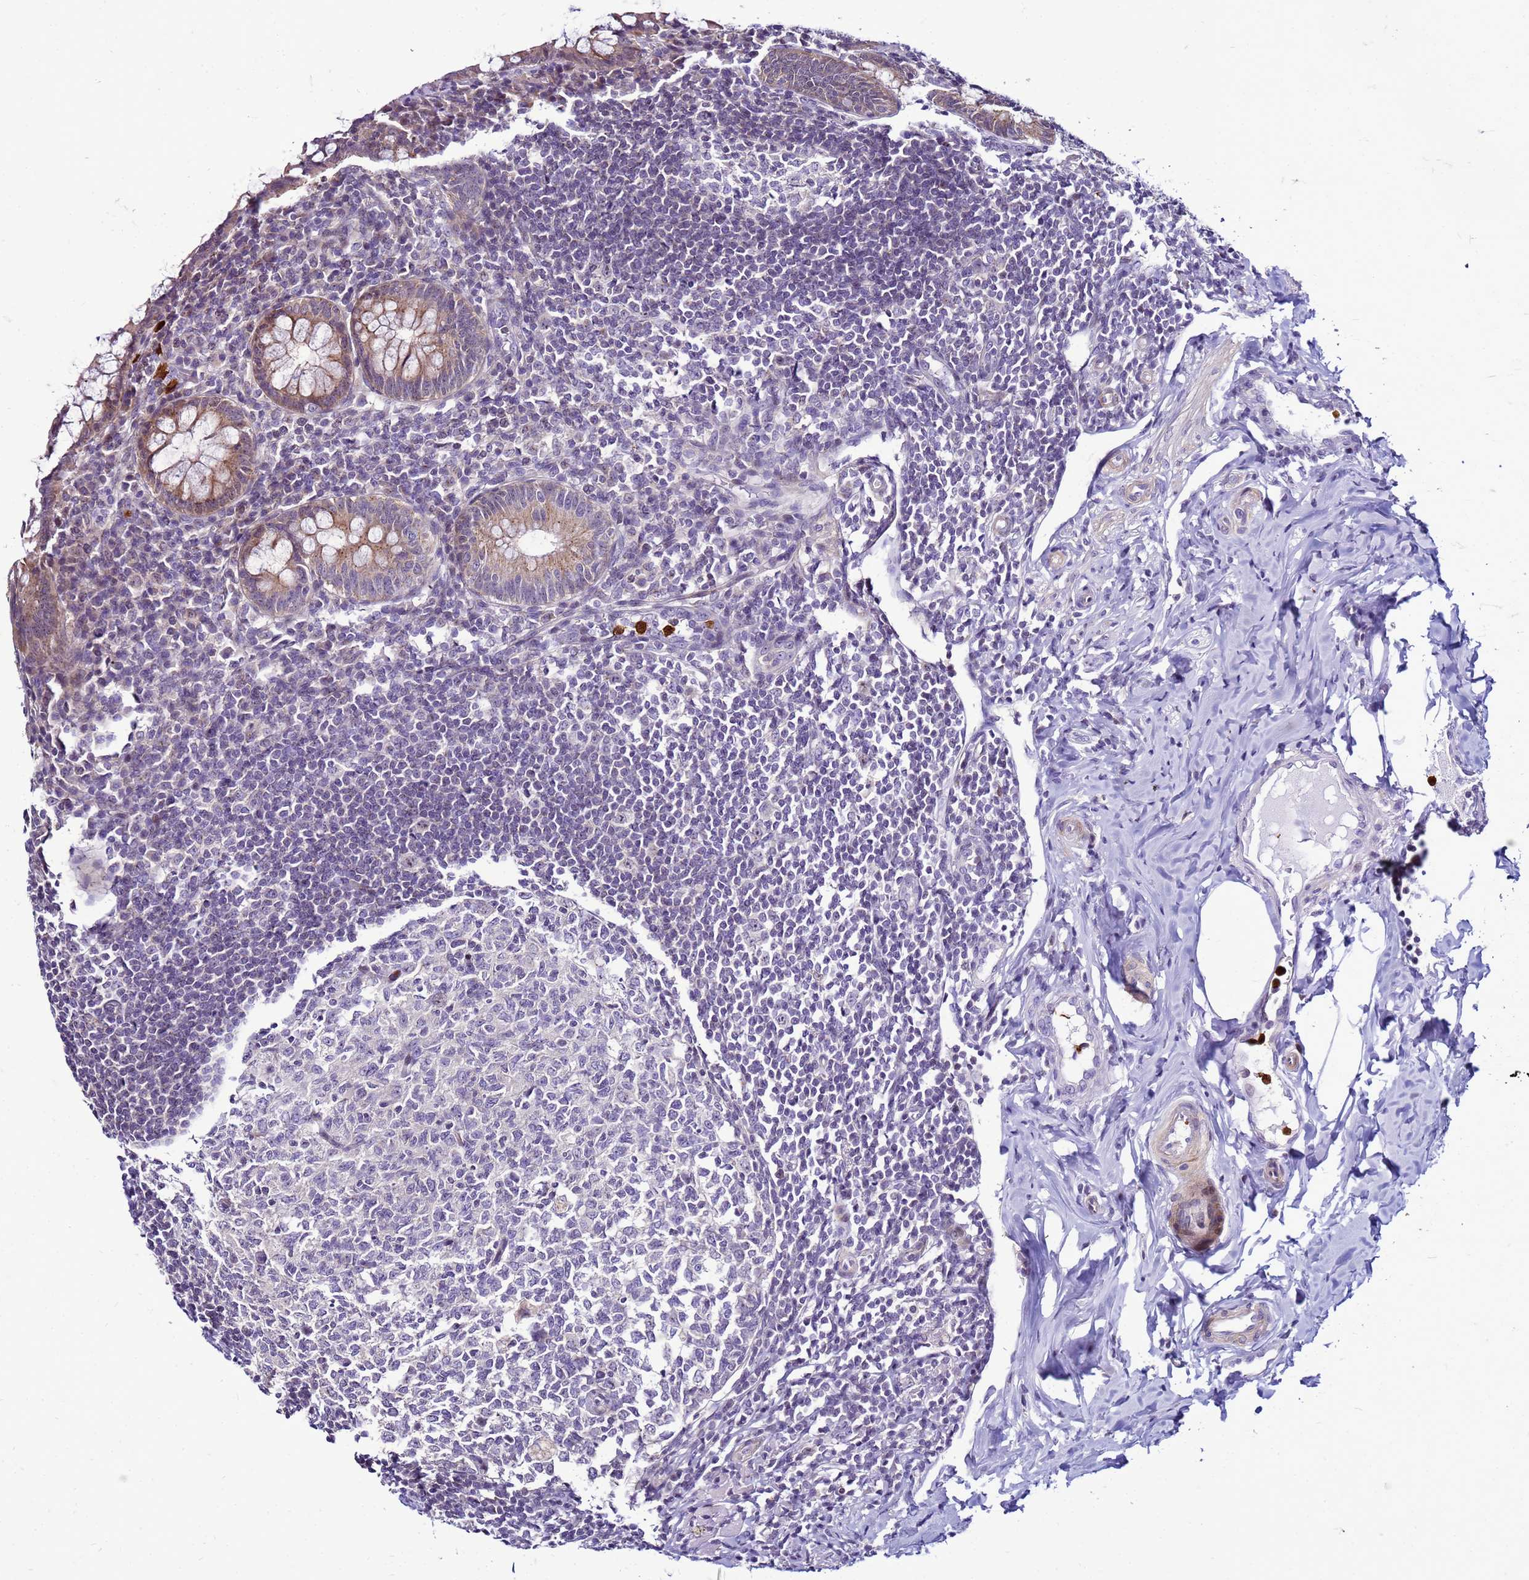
{"staining": {"intensity": "moderate", "quantity": ">75%", "location": "cytoplasmic/membranous"}, "tissue": "appendix", "cell_type": "Glandular cells", "image_type": "normal", "snomed": [{"axis": "morphology", "description": "Normal tissue, NOS"}, {"axis": "topography", "description": "Appendix"}], "caption": "Protein analysis of normal appendix reveals moderate cytoplasmic/membranous staining in approximately >75% of glandular cells.", "gene": "VPS4B", "patient": {"sex": "female", "age": 33}}